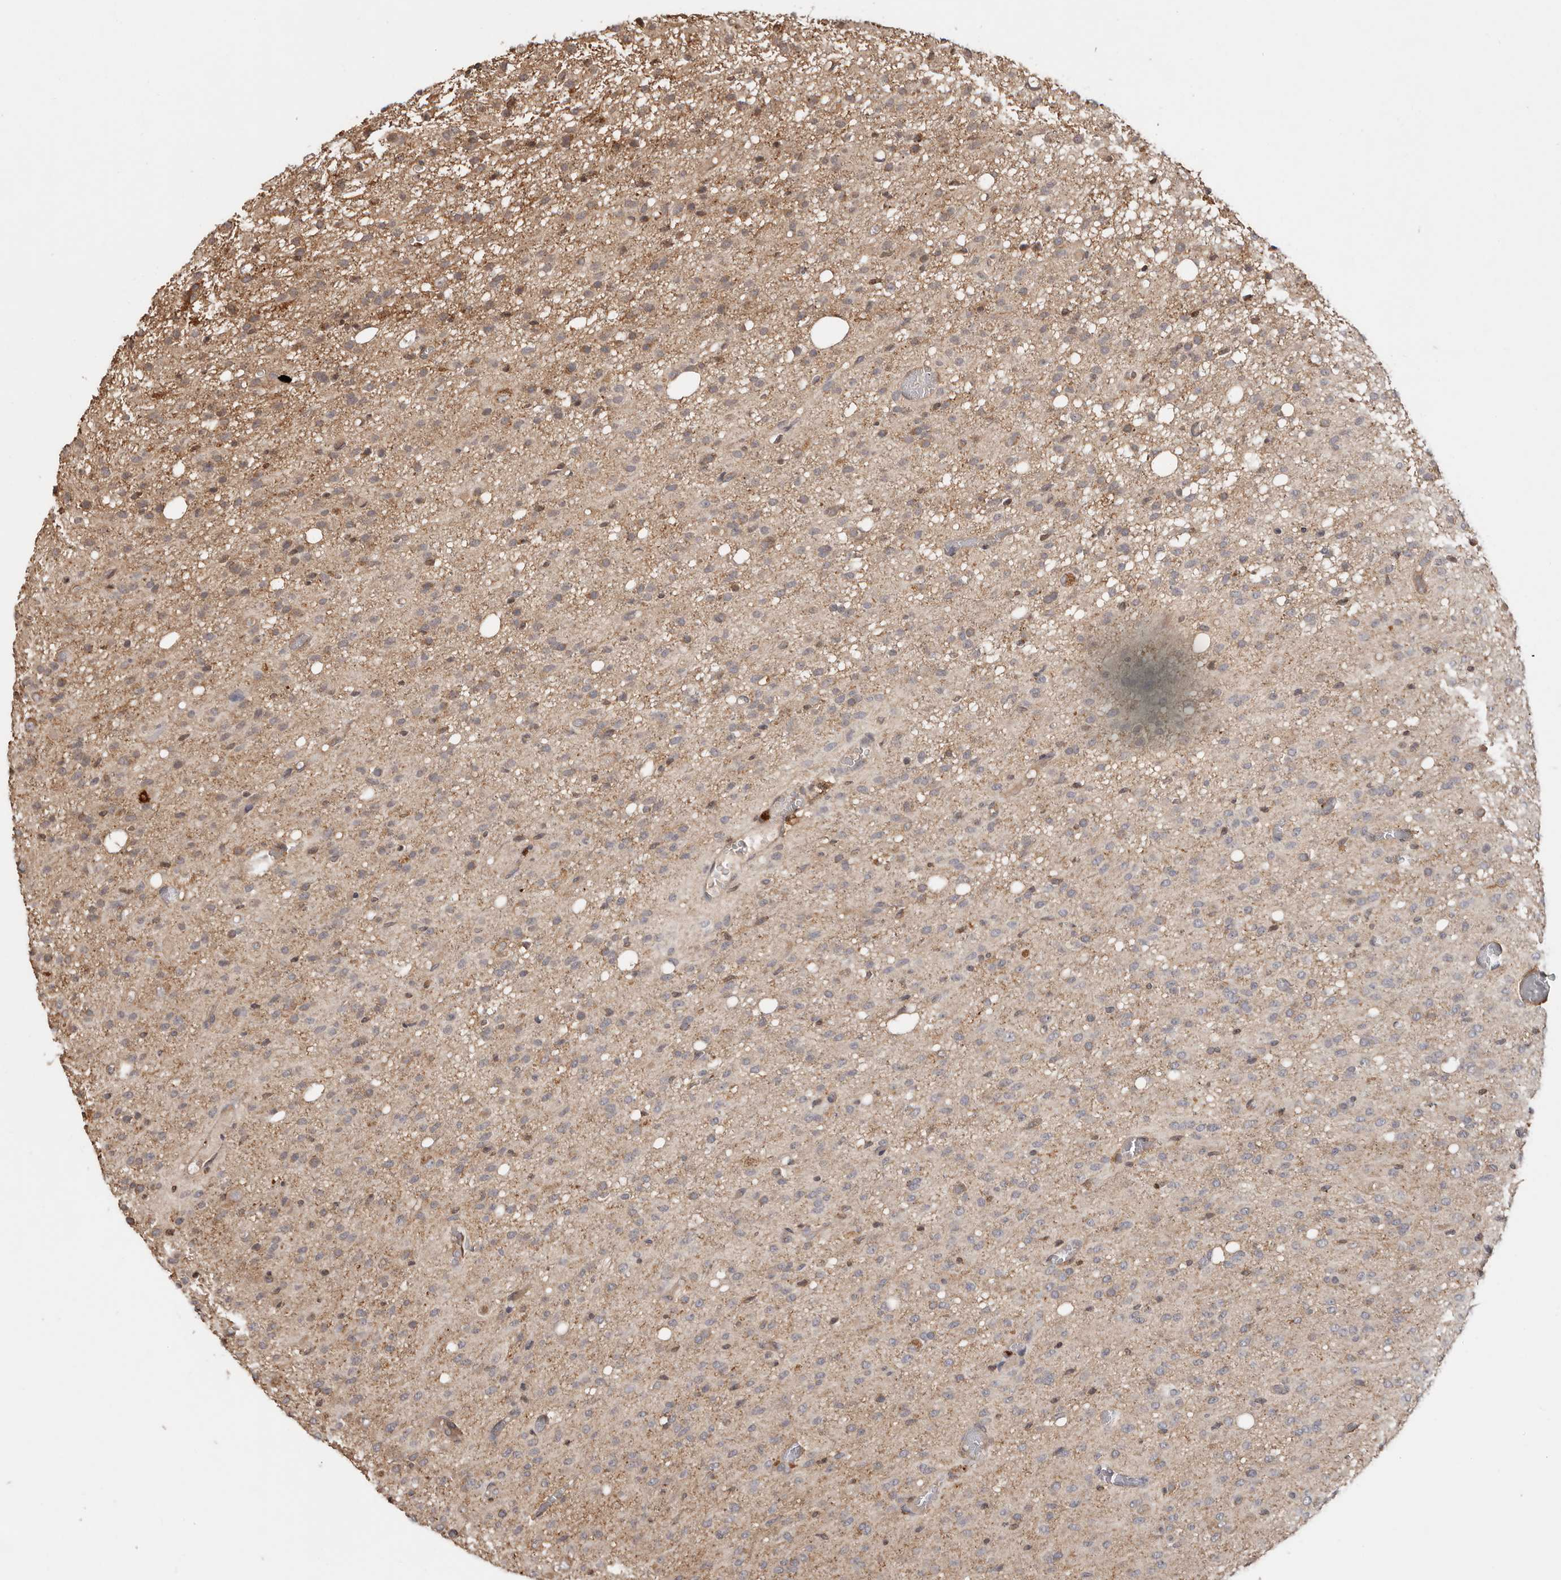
{"staining": {"intensity": "weak", "quantity": "<25%", "location": "cytoplasmic/membranous"}, "tissue": "glioma", "cell_type": "Tumor cells", "image_type": "cancer", "snomed": [{"axis": "morphology", "description": "Glioma, malignant, High grade"}, {"axis": "topography", "description": "Brain"}], "caption": "DAB (3,3'-diaminobenzidine) immunohistochemical staining of glioma displays no significant positivity in tumor cells.", "gene": "RSPO2", "patient": {"sex": "female", "age": 59}}